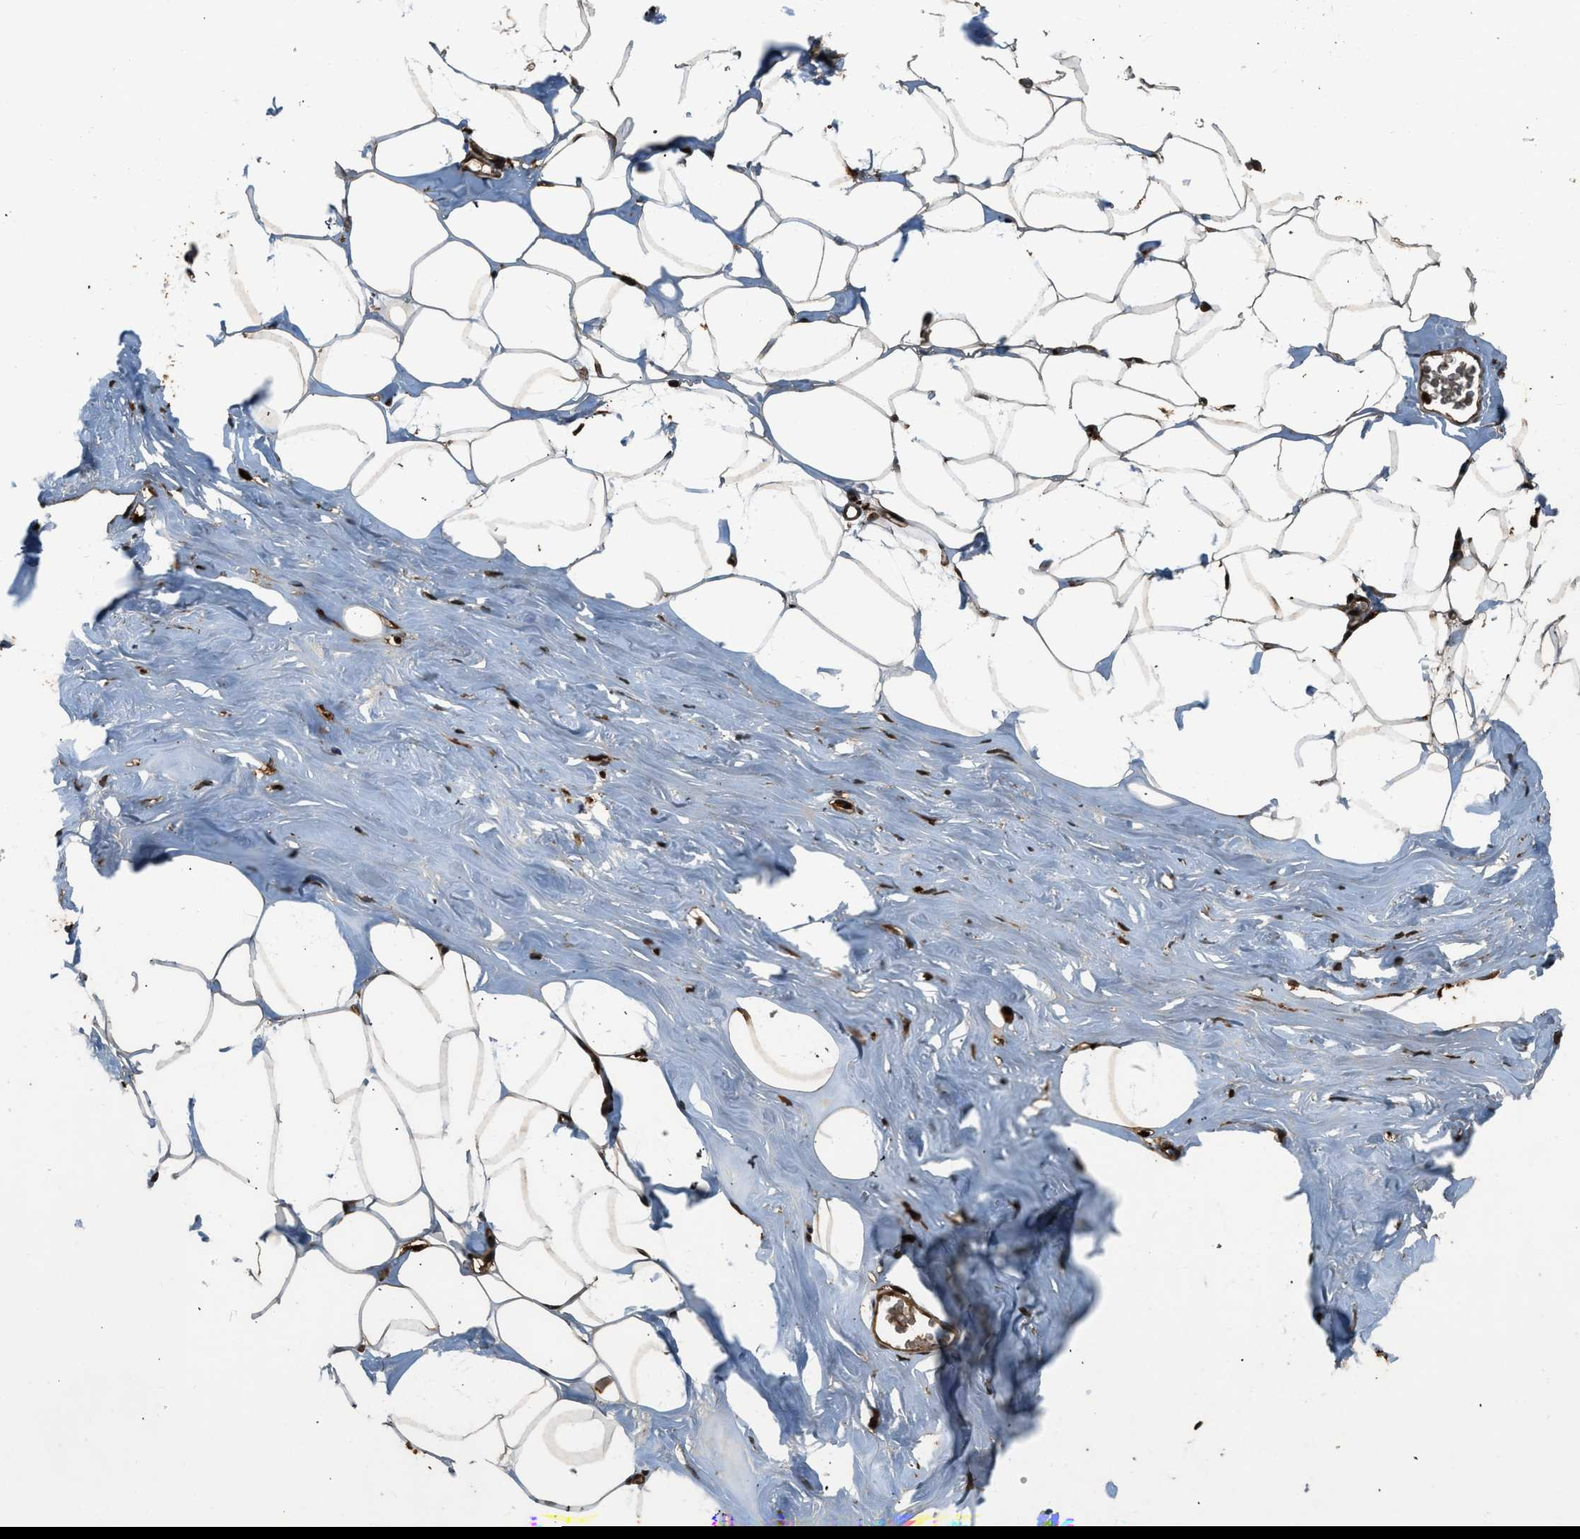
{"staining": {"intensity": "strong", "quantity": ">75%", "location": "cytoplasmic/membranous,nuclear"}, "tissue": "adipose tissue", "cell_type": "Adipocytes", "image_type": "normal", "snomed": [{"axis": "morphology", "description": "Normal tissue, NOS"}, {"axis": "morphology", "description": "Fibrosis, NOS"}, {"axis": "topography", "description": "Breast"}, {"axis": "topography", "description": "Adipose tissue"}], "caption": "Protein staining displays strong cytoplasmic/membranous,nuclear positivity in about >75% of adipocytes in unremarkable adipose tissue.", "gene": "RAP2A", "patient": {"sex": "female", "age": 39}}